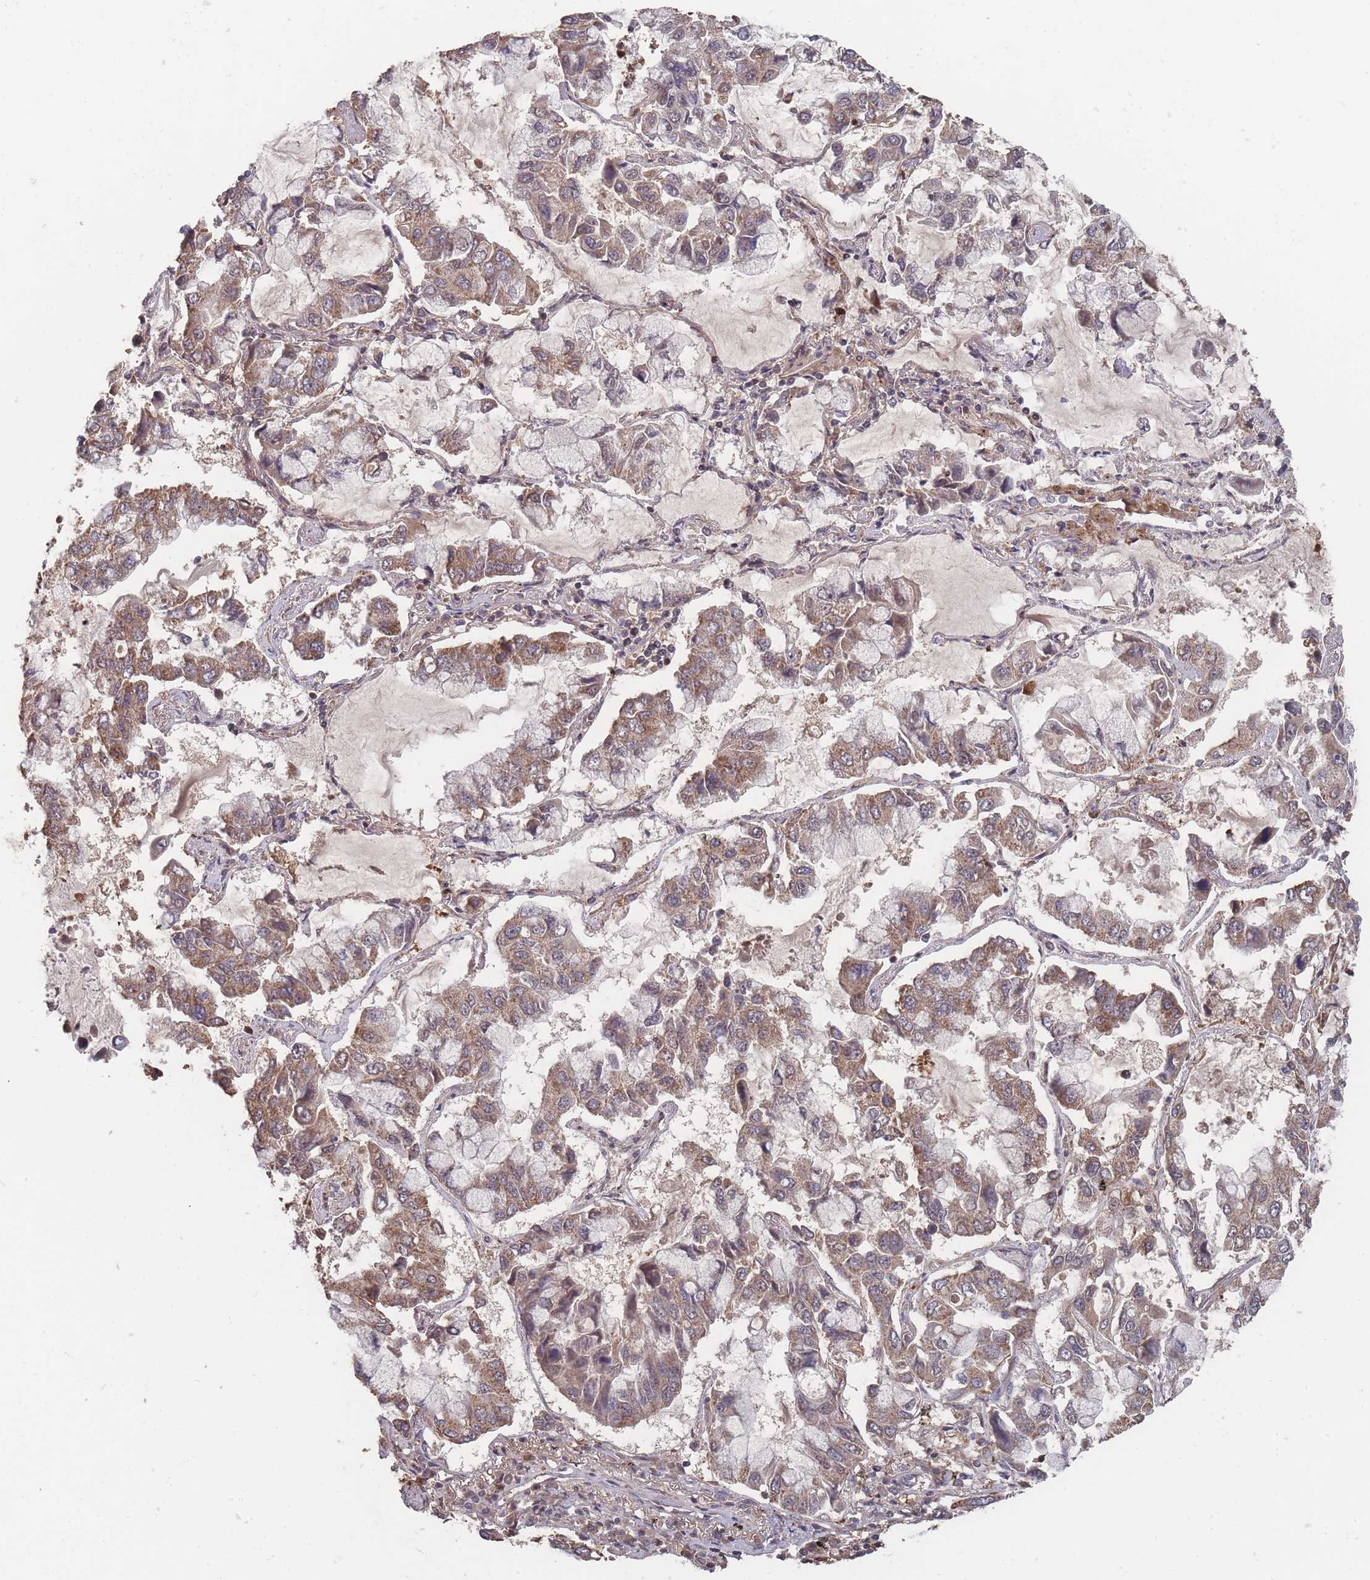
{"staining": {"intensity": "moderate", "quantity": ">75%", "location": "cytoplasmic/membranous"}, "tissue": "lung cancer", "cell_type": "Tumor cells", "image_type": "cancer", "snomed": [{"axis": "morphology", "description": "Adenocarcinoma, NOS"}, {"axis": "topography", "description": "Lung"}], "caption": "High-power microscopy captured an immunohistochemistry (IHC) image of adenocarcinoma (lung), revealing moderate cytoplasmic/membranous staining in about >75% of tumor cells.", "gene": "SF3B1", "patient": {"sex": "male", "age": 64}}